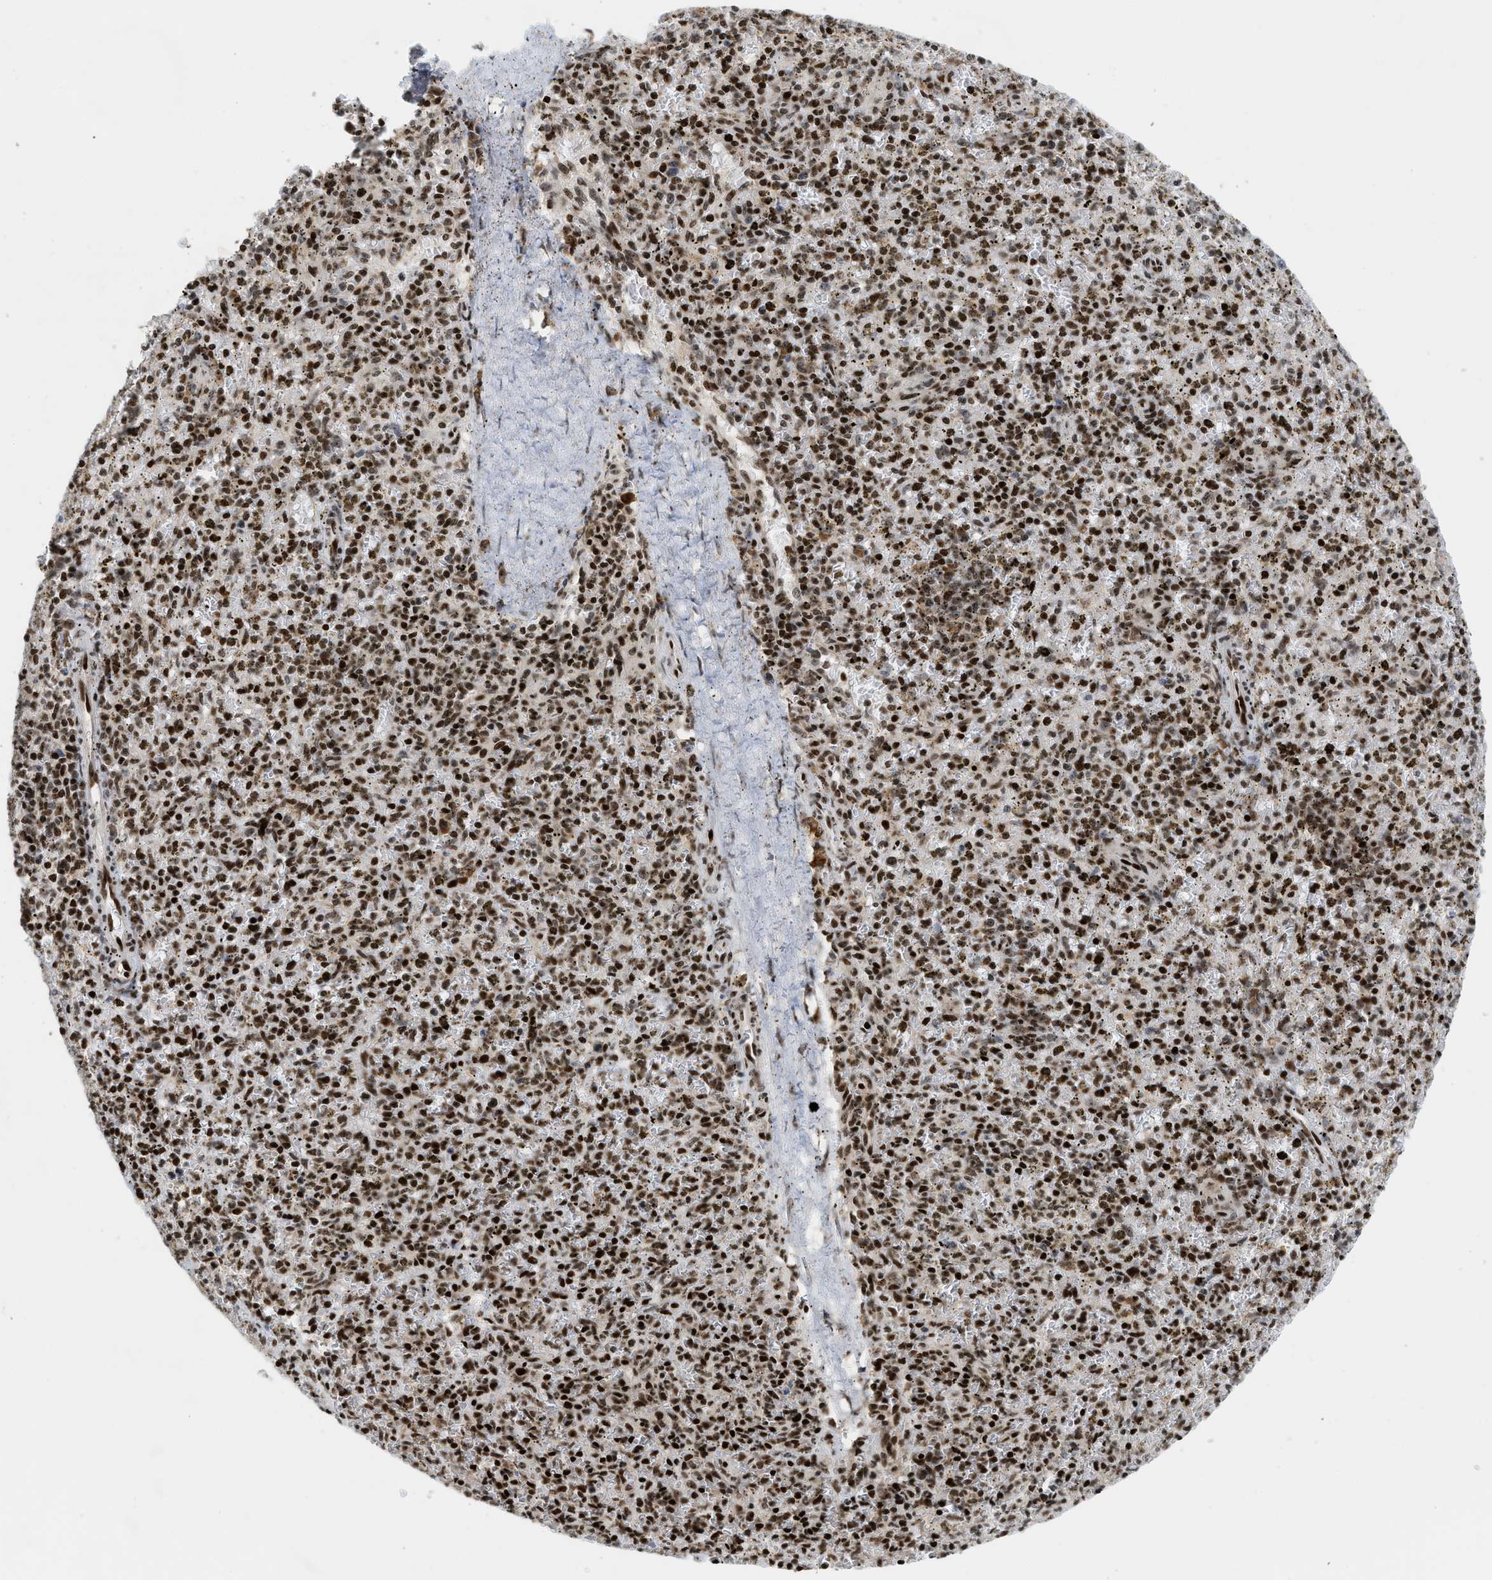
{"staining": {"intensity": "strong", "quantity": ">75%", "location": "nuclear"}, "tissue": "spleen", "cell_type": "Cells in red pulp", "image_type": "normal", "snomed": [{"axis": "morphology", "description": "Normal tissue, NOS"}, {"axis": "topography", "description": "Spleen"}], "caption": "A brown stain shows strong nuclear positivity of a protein in cells in red pulp of unremarkable human spleen.", "gene": "ZNF22", "patient": {"sex": "male", "age": 72}}